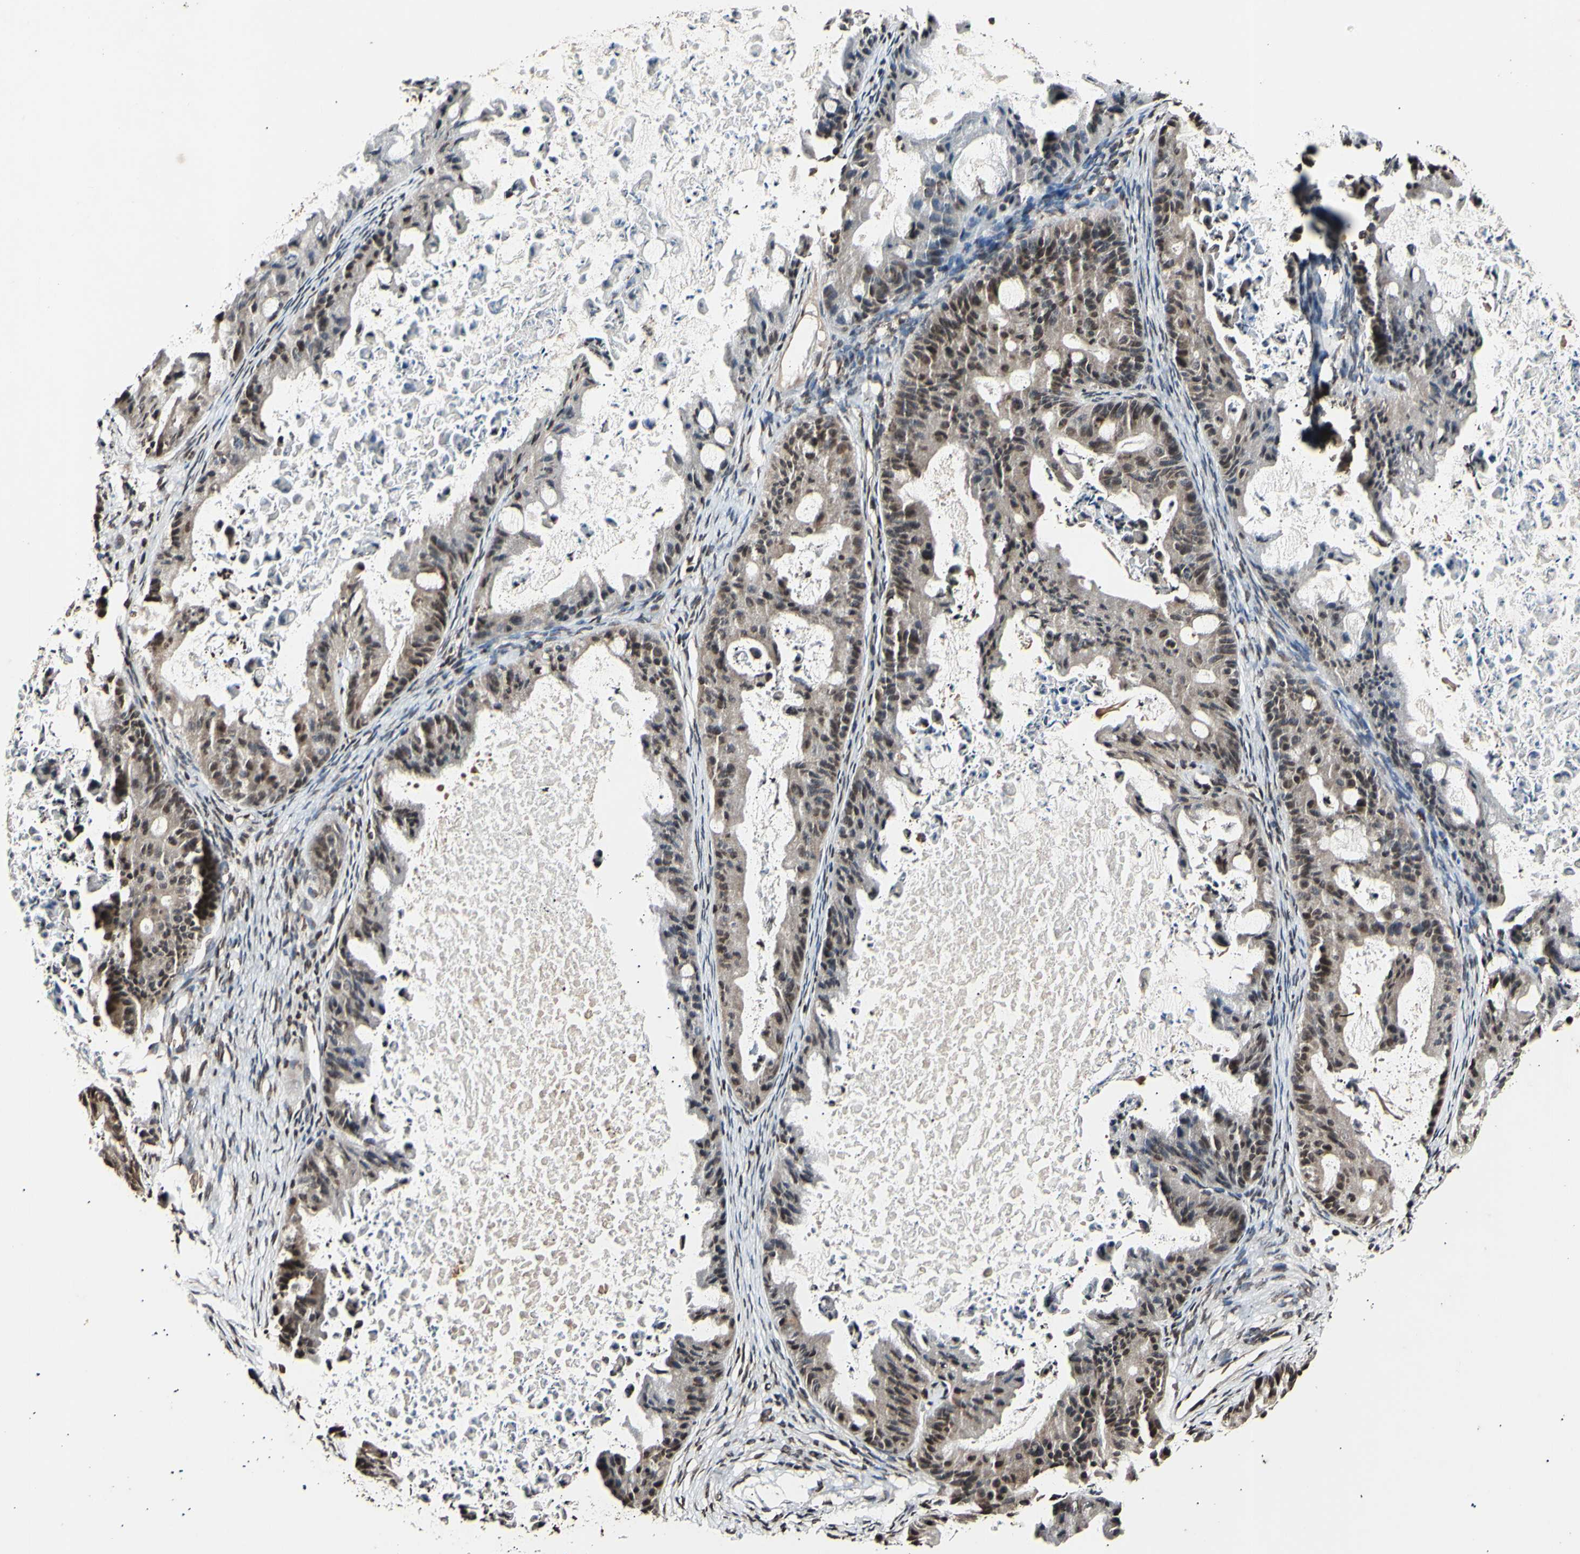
{"staining": {"intensity": "weak", "quantity": ">75%", "location": "cytoplasmic/membranous,nuclear"}, "tissue": "ovarian cancer", "cell_type": "Tumor cells", "image_type": "cancer", "snomed": [{"axis": "morphology", "description": "Cystadenocarcinoma, mucinous, NOS"}, {"axis": "topography", "description": "Ovary"}], "caption": "Immunohistochemical staining of human ovarian mucinous cystadenocarcinoma exhibits low levels of weak cytoplasmic/membranous and nuclear protein staining in approximately >75% of tumor cells.", "gene": "ANAPC7", "patient": {"sex": "female", "age": 37}}